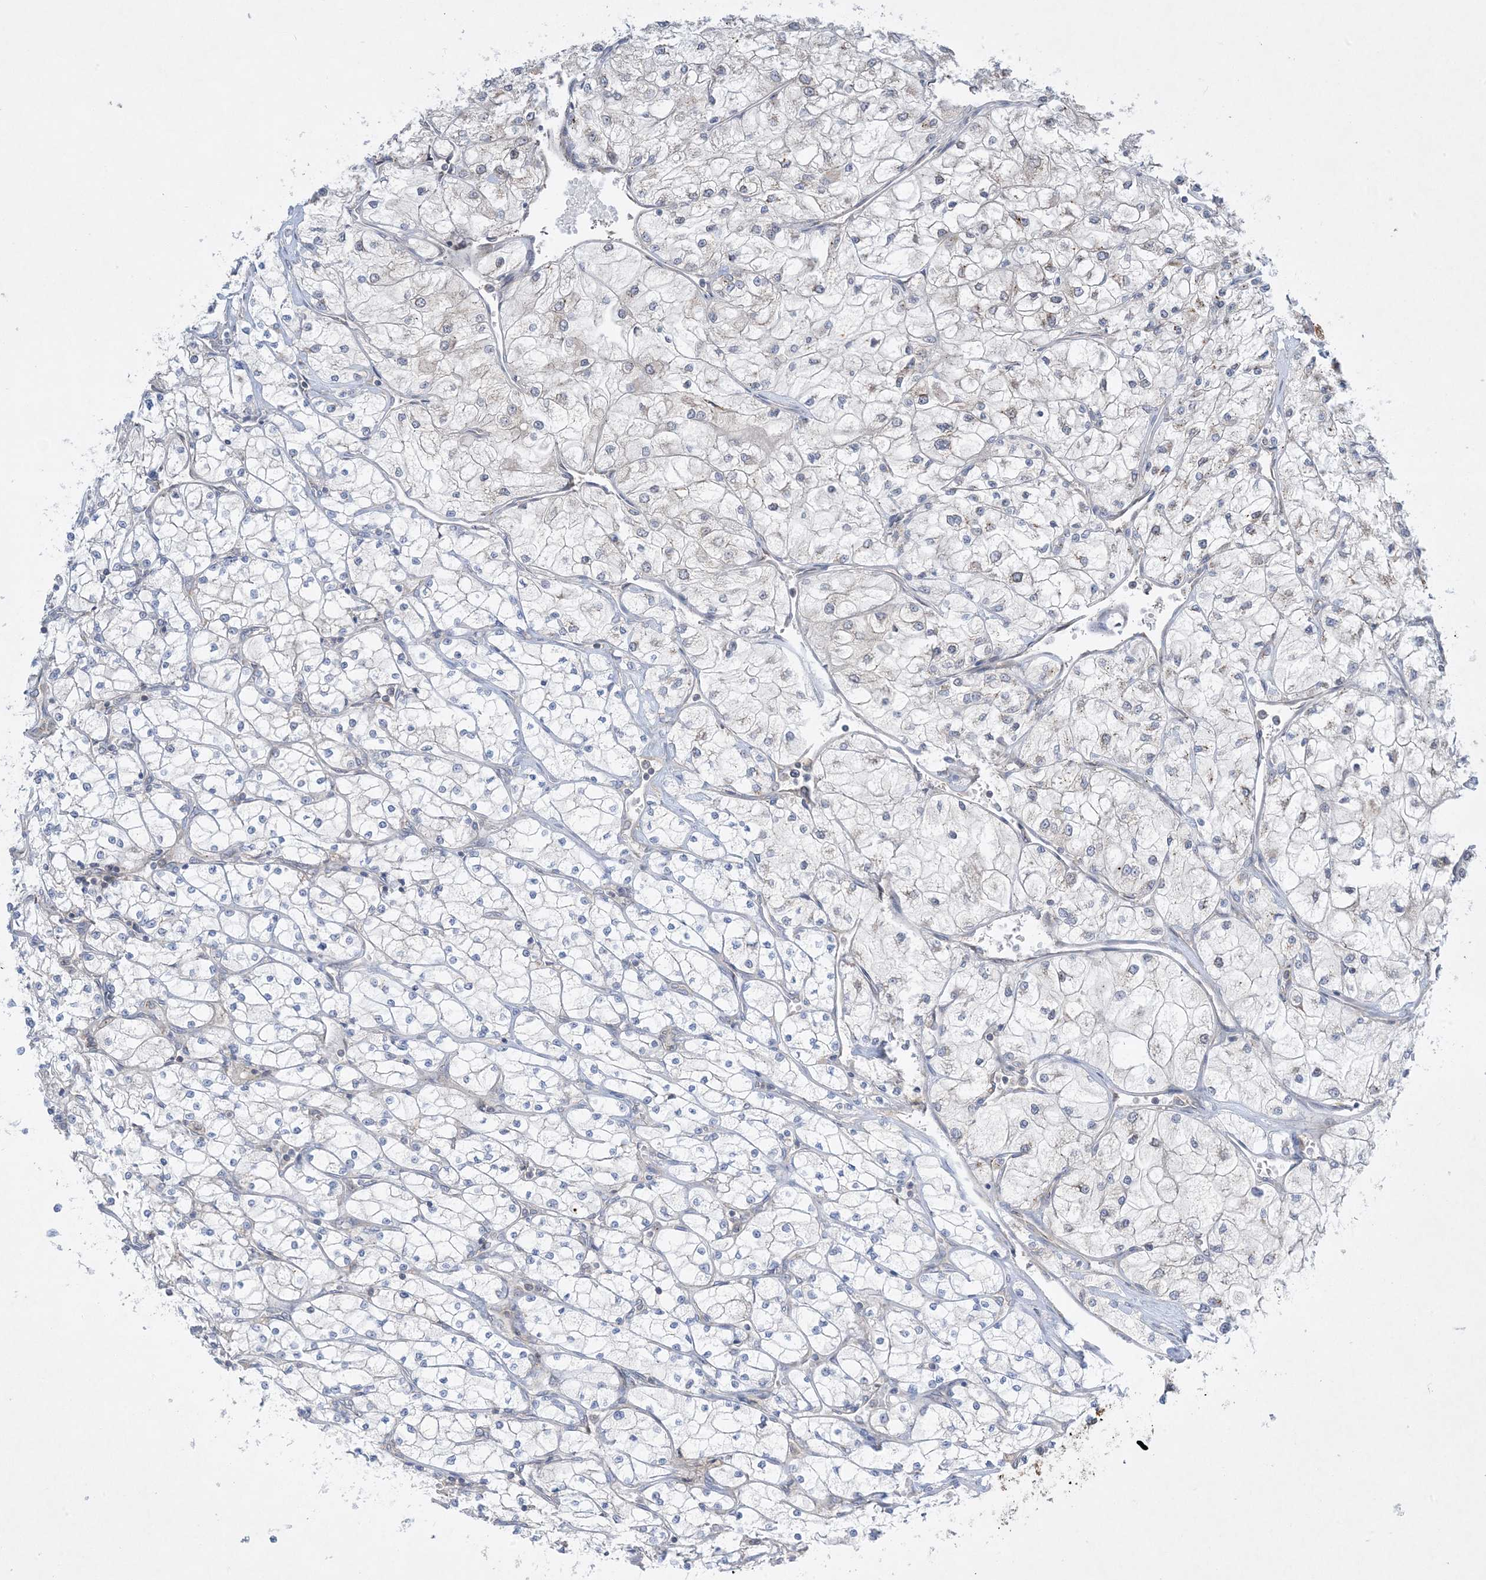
{"staining": {"intensity": "negative", "quantity": "none", "location": "none"}, "tissue": "renal cancer", "cell_type": "Tumor cells", "image_type": "cancer", "snomed": [{"axis": "morphology", "description": "Adenocarcinoma, NOS"}, {"axis": "topography", "description": "Kidney"}], "caption": "An immunohistochemistry (IHC) micrograph of adenocarcinoma (renal) is shown. There is no staining in tumor cells of adenocarcinoma (renal).", "gene": "RPP40", "patient": {"sex": "male", "age": 80}}